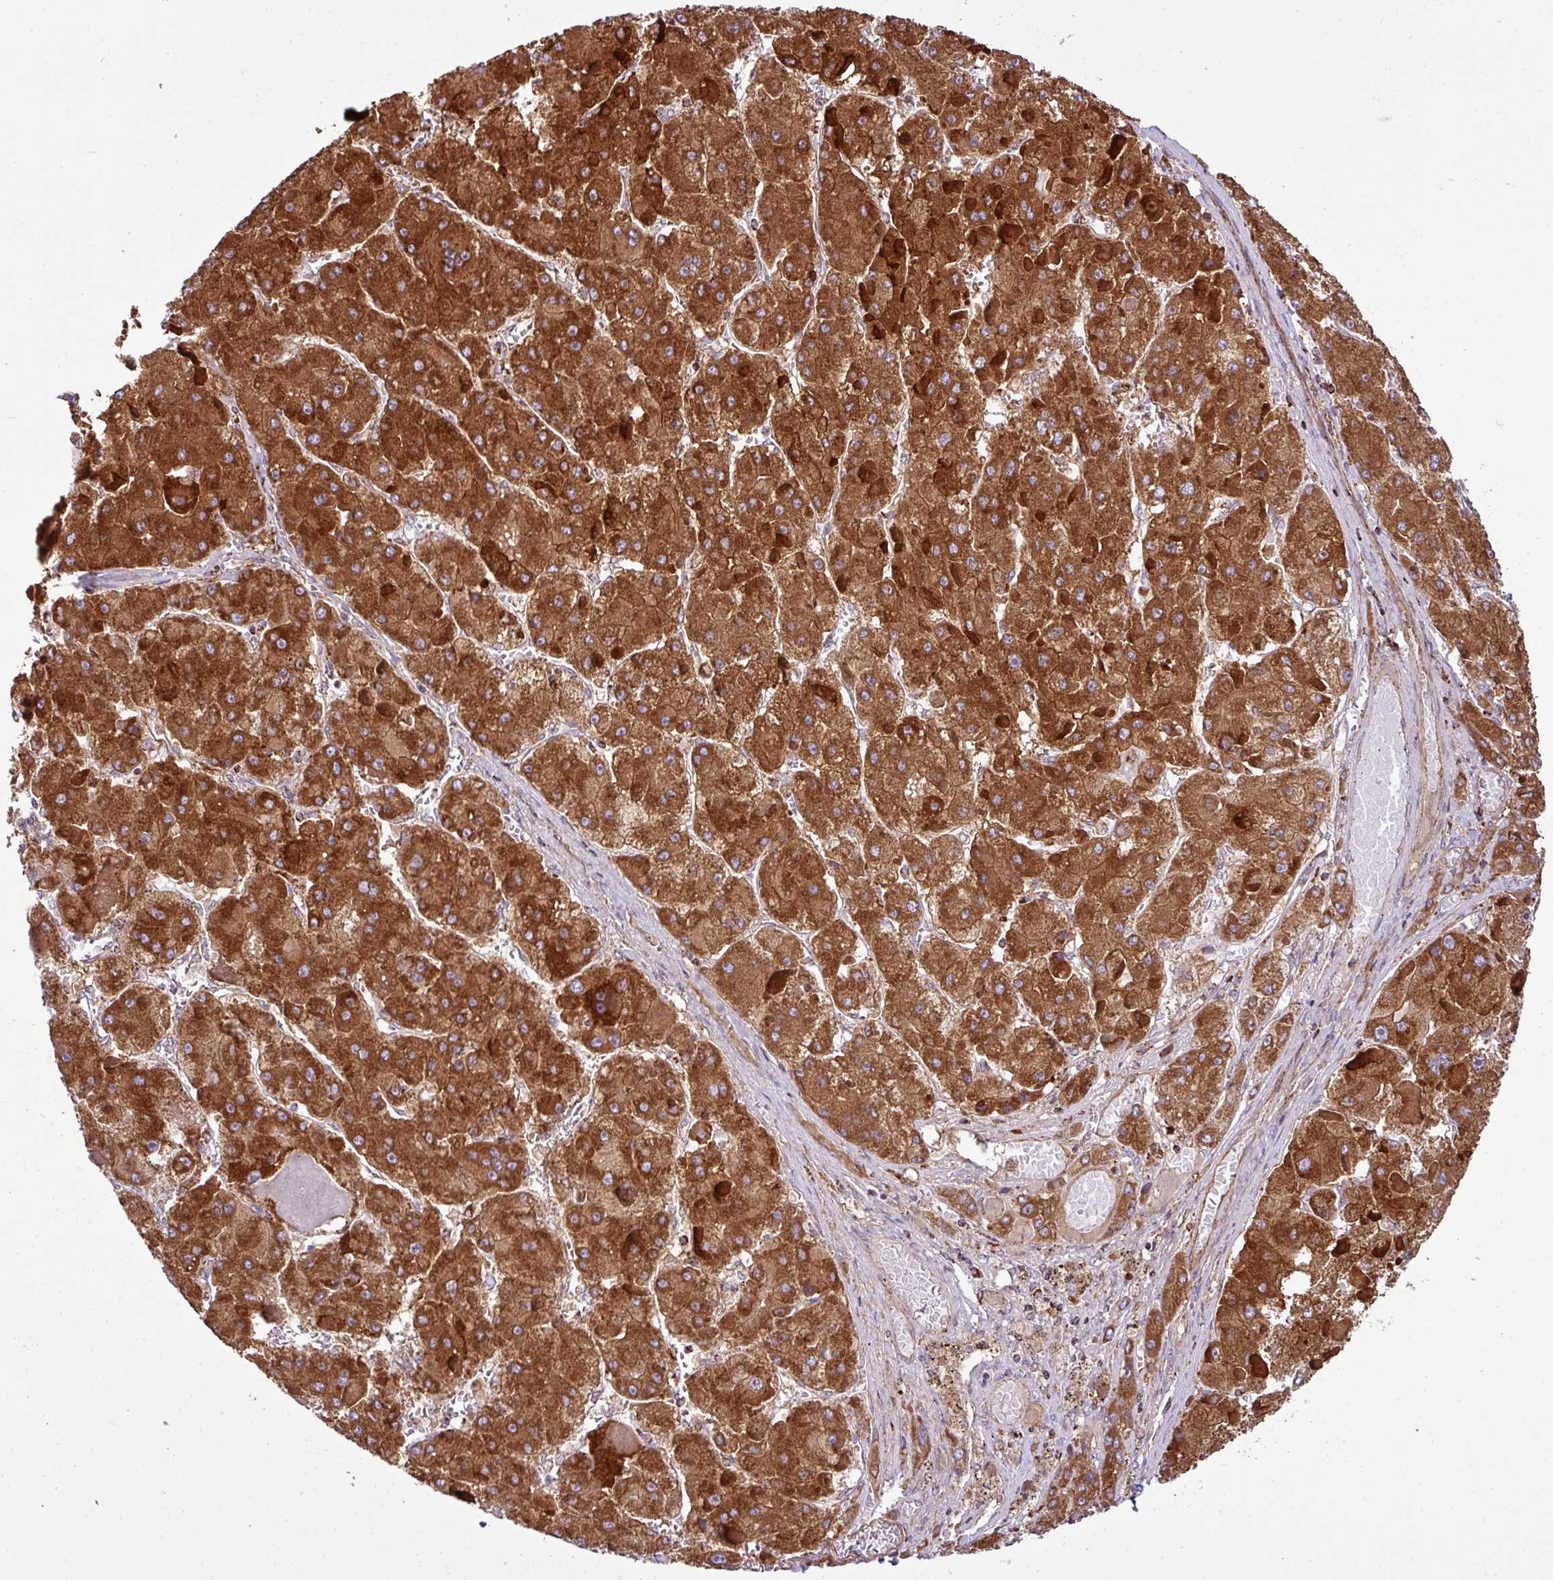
{"staining": {"intensity": "strong", "quantity": ">75%", "location": "cytoplasmic/membranous"}, "tissue": "liver cancer", "cell_type": "Tumor cells", "image_type": "cancer", "snomed": [{"axis": "morphology", "description": "Carcinoma, Hepatocellular, NOS"}, {"axis": "topography", "description": "Liver"}], "caption": "High-power microscopy captured an immunohistochemistry image of liver cancer, revealing strong cytoplasmic/membranous staining in about >75% of tumor cells.", "gene": "ZNF569", "patient": {"sex": "female", "age": 73}}